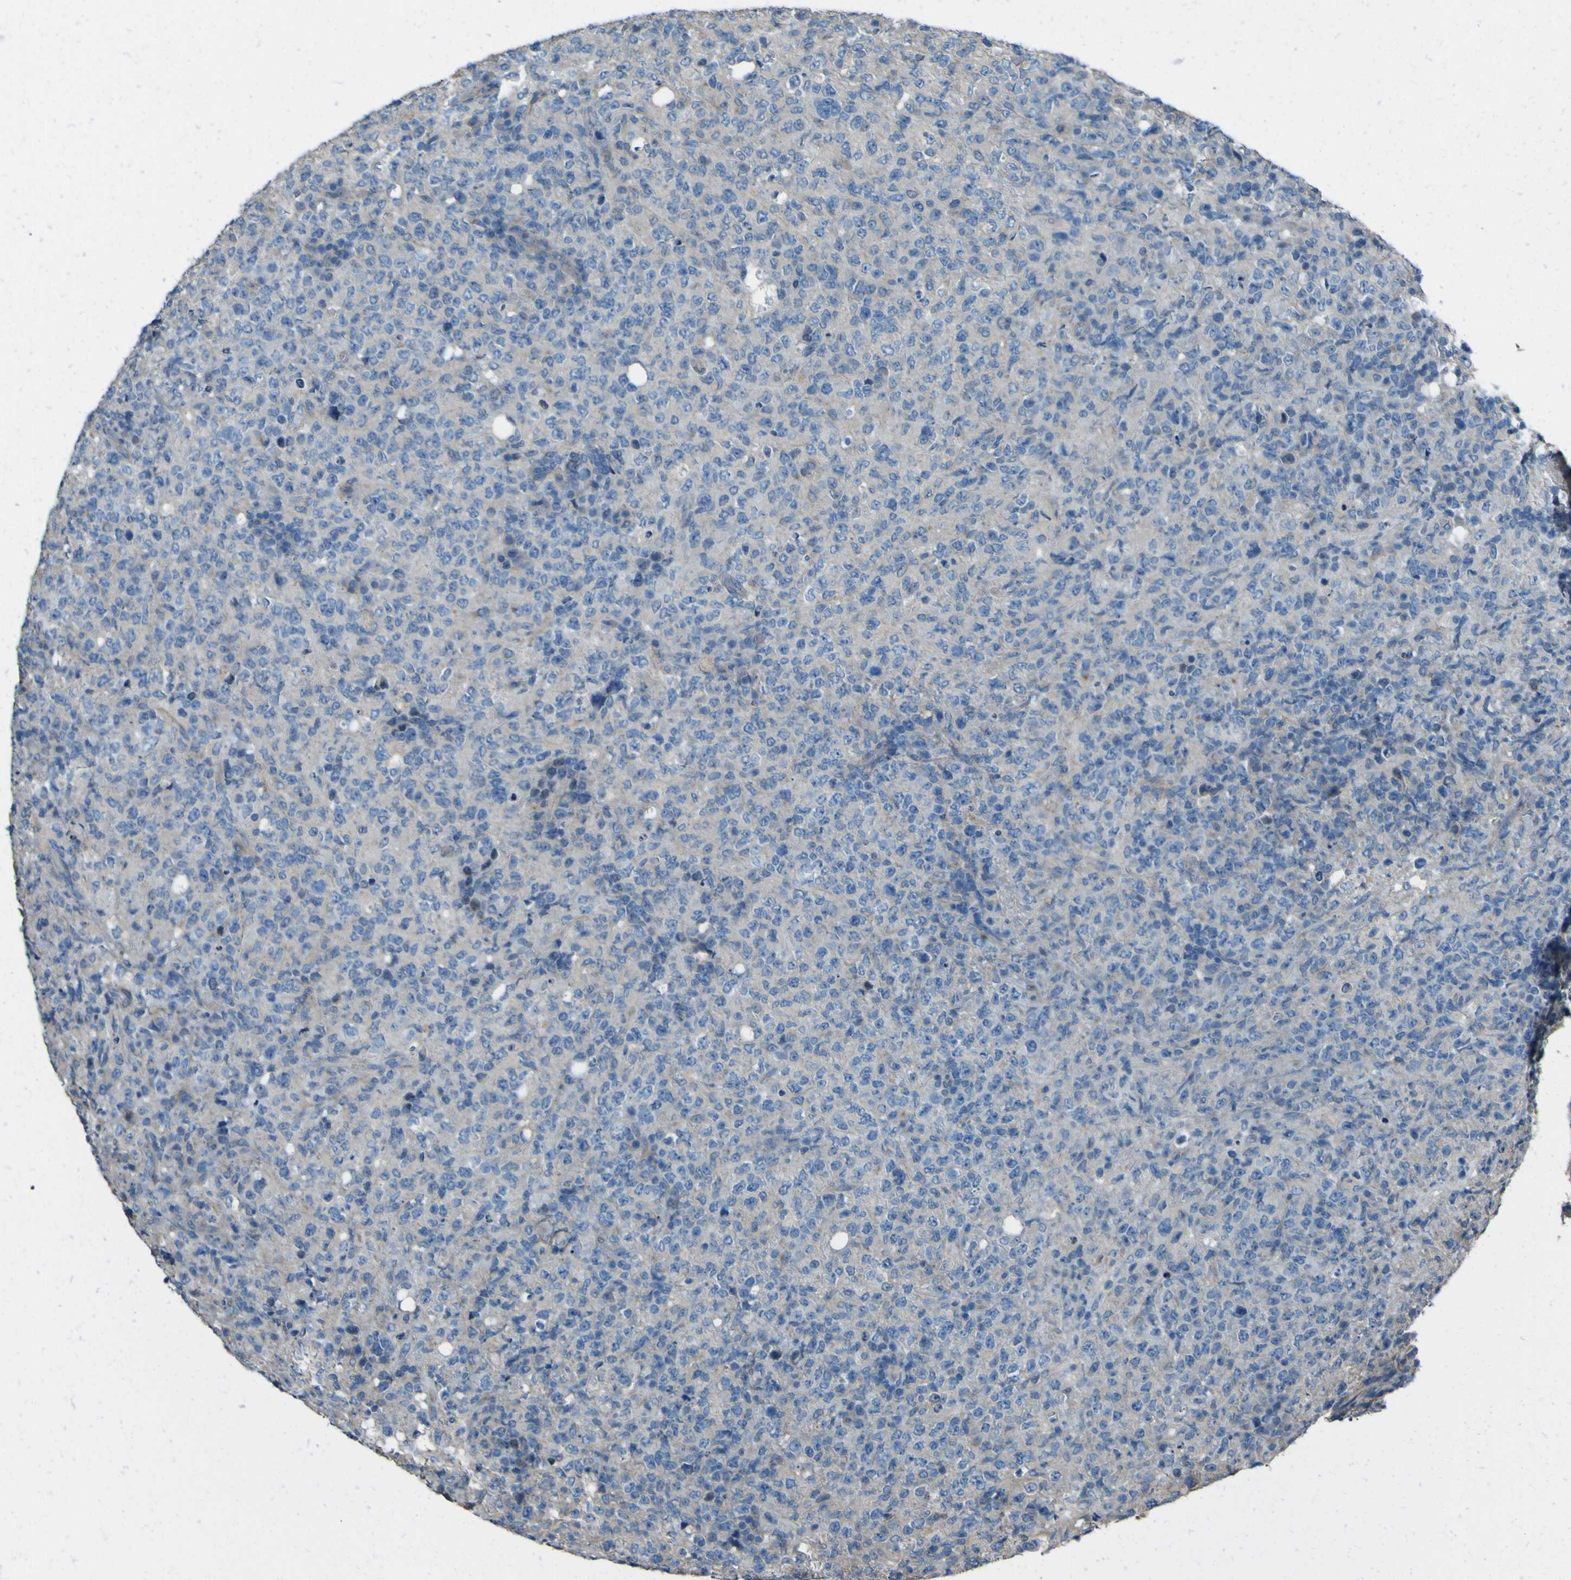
{"staining": {"intensity": "negative", "quantity": "none", "location": "none"}, "tissue": "lymphoma", "cell_type": "Tumor cells", "image_type": "cancer", "snomed": [{"axis": "morphology", "description": "Malignant lymphoma, non-Hodgkin's type, High grade"}, {"axis": "topography", "description": "Tonsil"}], "caption": "The image displays no significant staining in tumor cells of lymphoma.", "gene": "NAALADL2", "patient": {"sex": "female", "age": 36}}